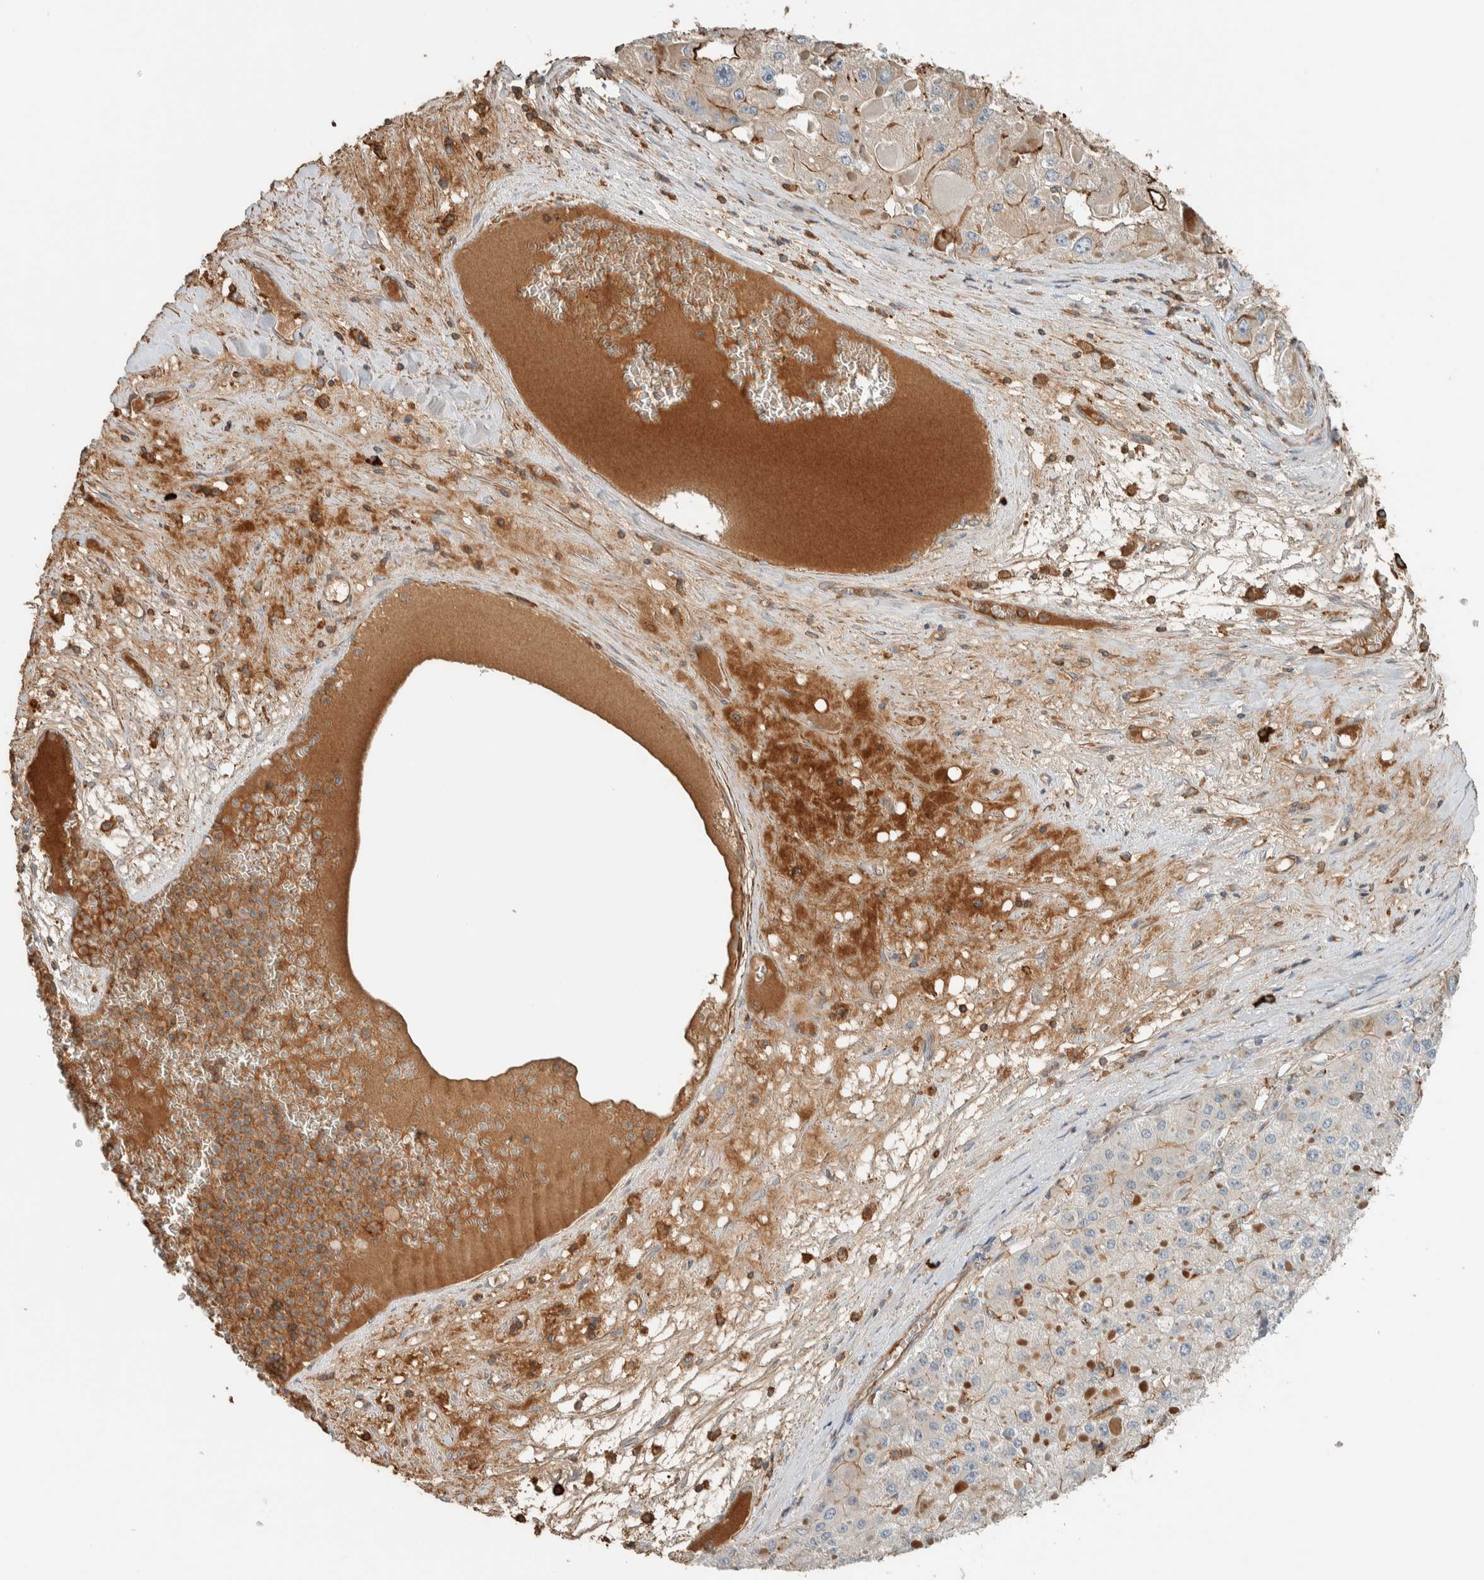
{"staining": {"intensity": "weak", "quantity": "<25%", "location": "cytoplasmic/membranous"}, "tissue": "liver cancer", "cell_type": "Tumor cells", "image_type": "cancer", "snomed": [{"axis": "morphology", "description": "Carcinoma, Hepatocellular, NOS"}, {"axis": "topography", "description": "Liver"}], "caption": "High magnification brightfield microscopy of liver cancer (hepatocellular carcinoma) stained with DAB (brown) and counterstained with hematoxylin (blue): tumor cells show no significant expression.", "gene": "CTBP2", "patient": {"sex": "female", "age": 73}}